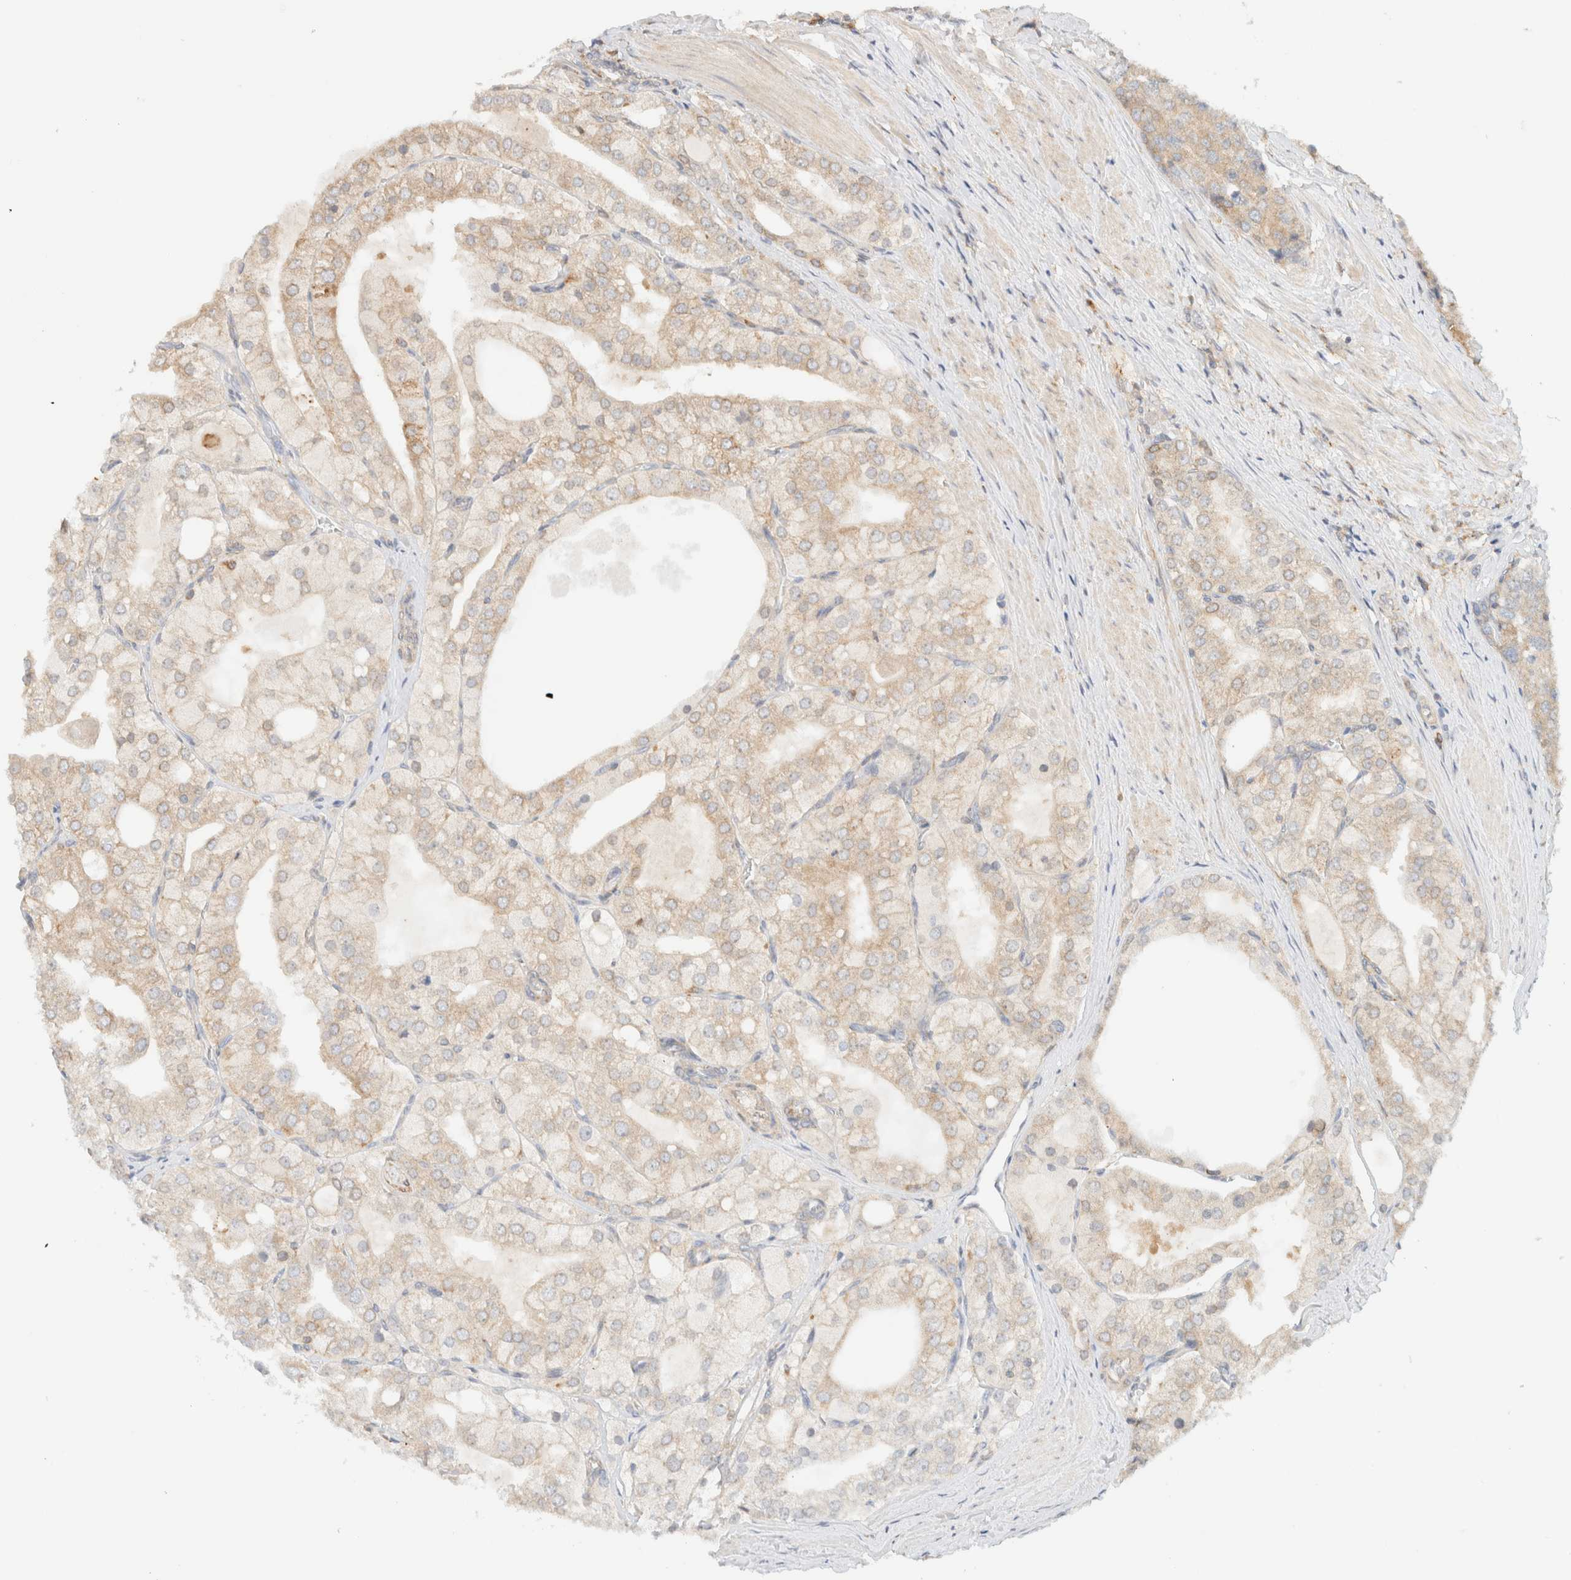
{"staining": {"intensity": "moderate", "quantity": "25%-75%", "location": "cytoplasmic/membranous"}, "tissue": "prostate cancer", "cell_type": "Tumor cells", "image_type": "cancer", "snomed": [{"axis": "morphology", "description": "Adenocarcinoma, High grade"}, {"axis": "topography", "description": "Prostate"}], "caption": "An IHC photomicrograph of tumor tissue is shown. Protein staining in brown shows moderate cytoplasmic/membranous positivity in prostate adenocarcinoma (high-grade) within tumor cells.", "gene": "NT5C", "patient": {"sex": "male", "age": 50}}